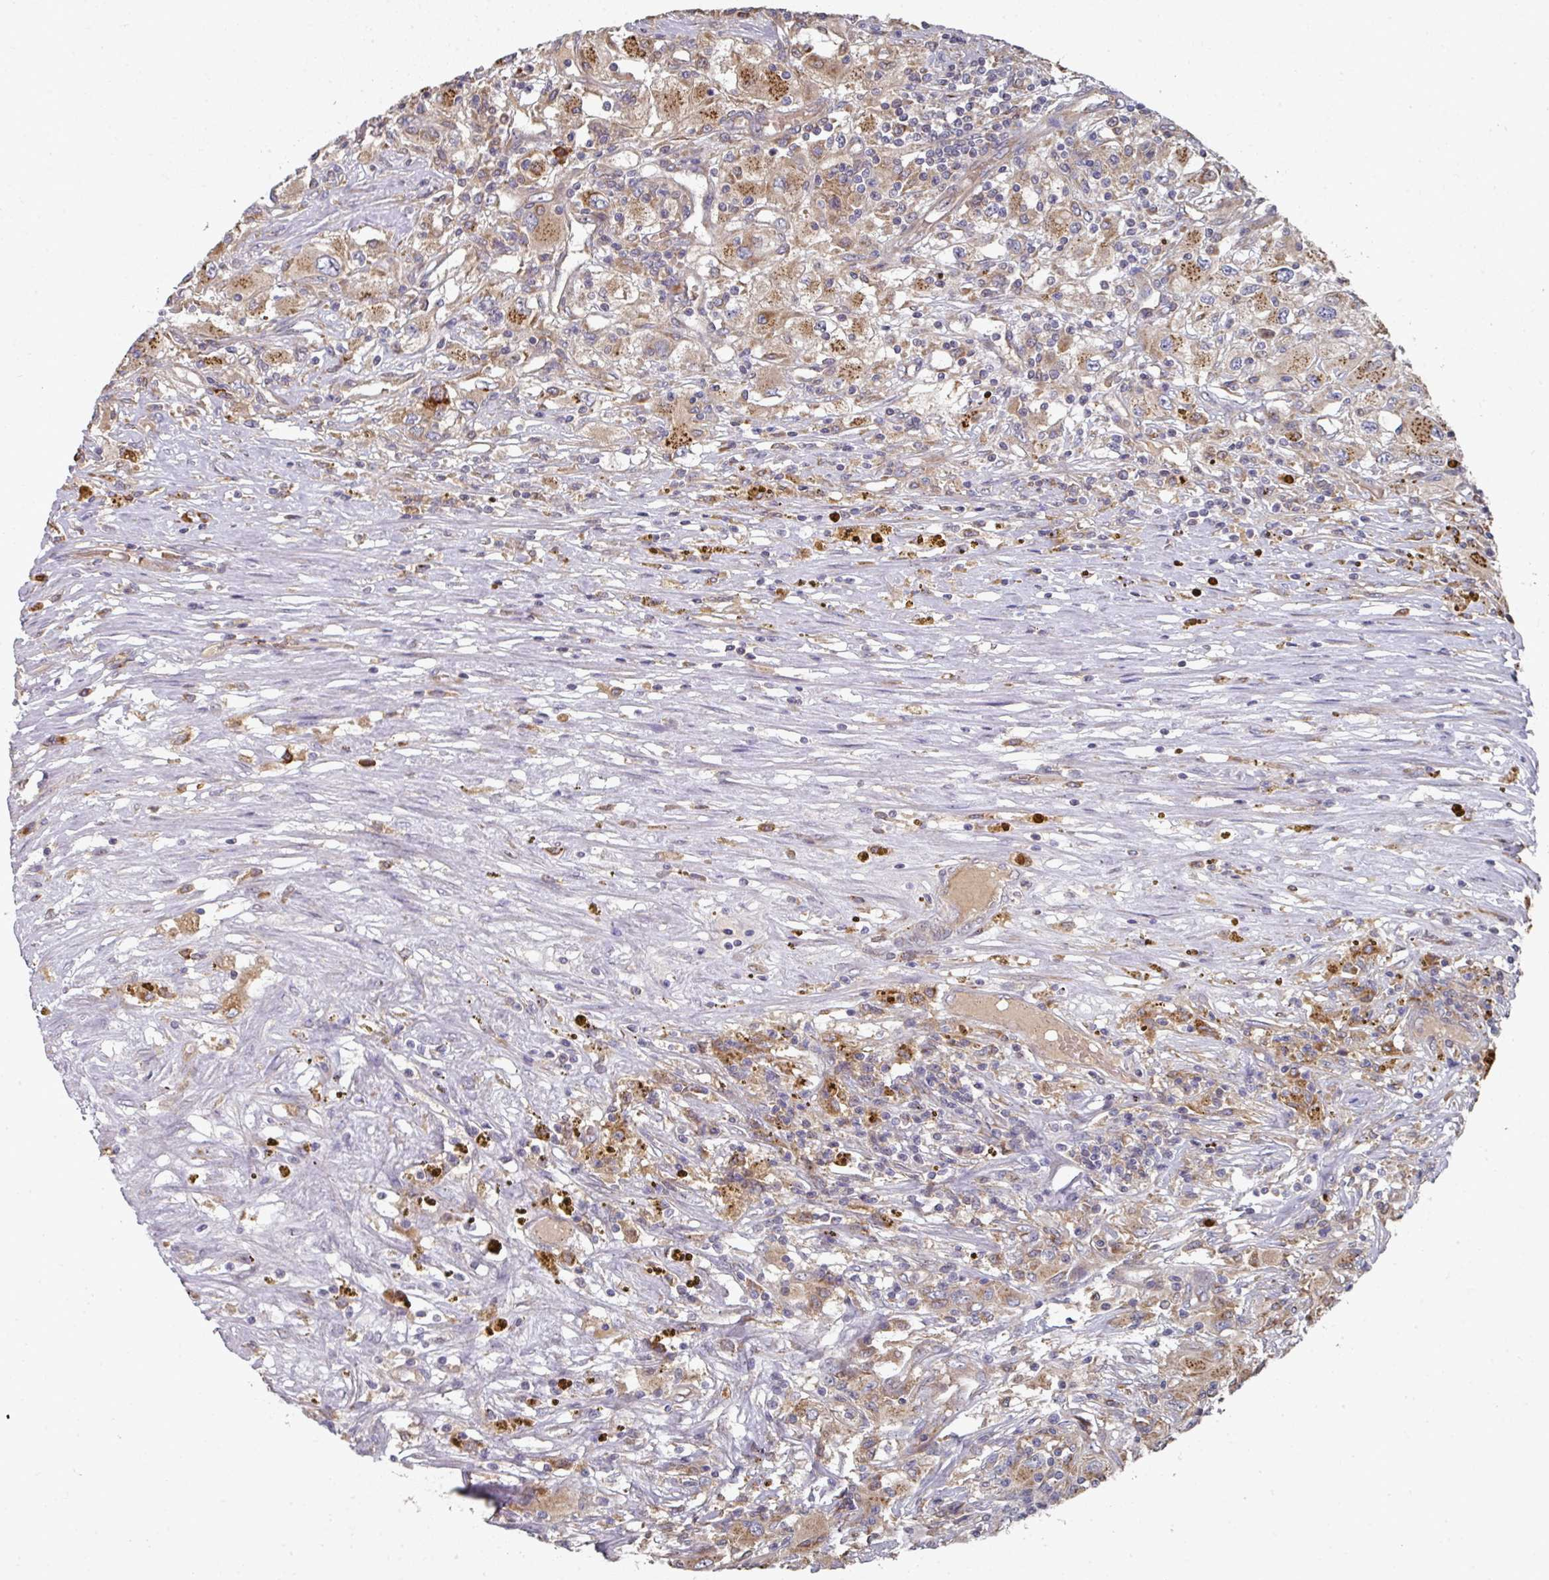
{"staining": {"intensity": "moderate", "quantity": ">75%", "location": "cytoplasmic/membranous"}, "tissue": "renal cancer", "cell_type": "Tumor cells", "image_type": "cancer", "snomed": [{"axis": "morphology", "description": "Adenocarcinoma, NOS"}, {"axis": "topography", "description": "Kidney"}], "caption": "A brown stain shows moderate cytoplasmic/membranous staining of a protein in renal cancer (adenocarcinoma) tumor cells.", "gene": "EDEM2", "patient": {"sex": "female", "age": 67}}